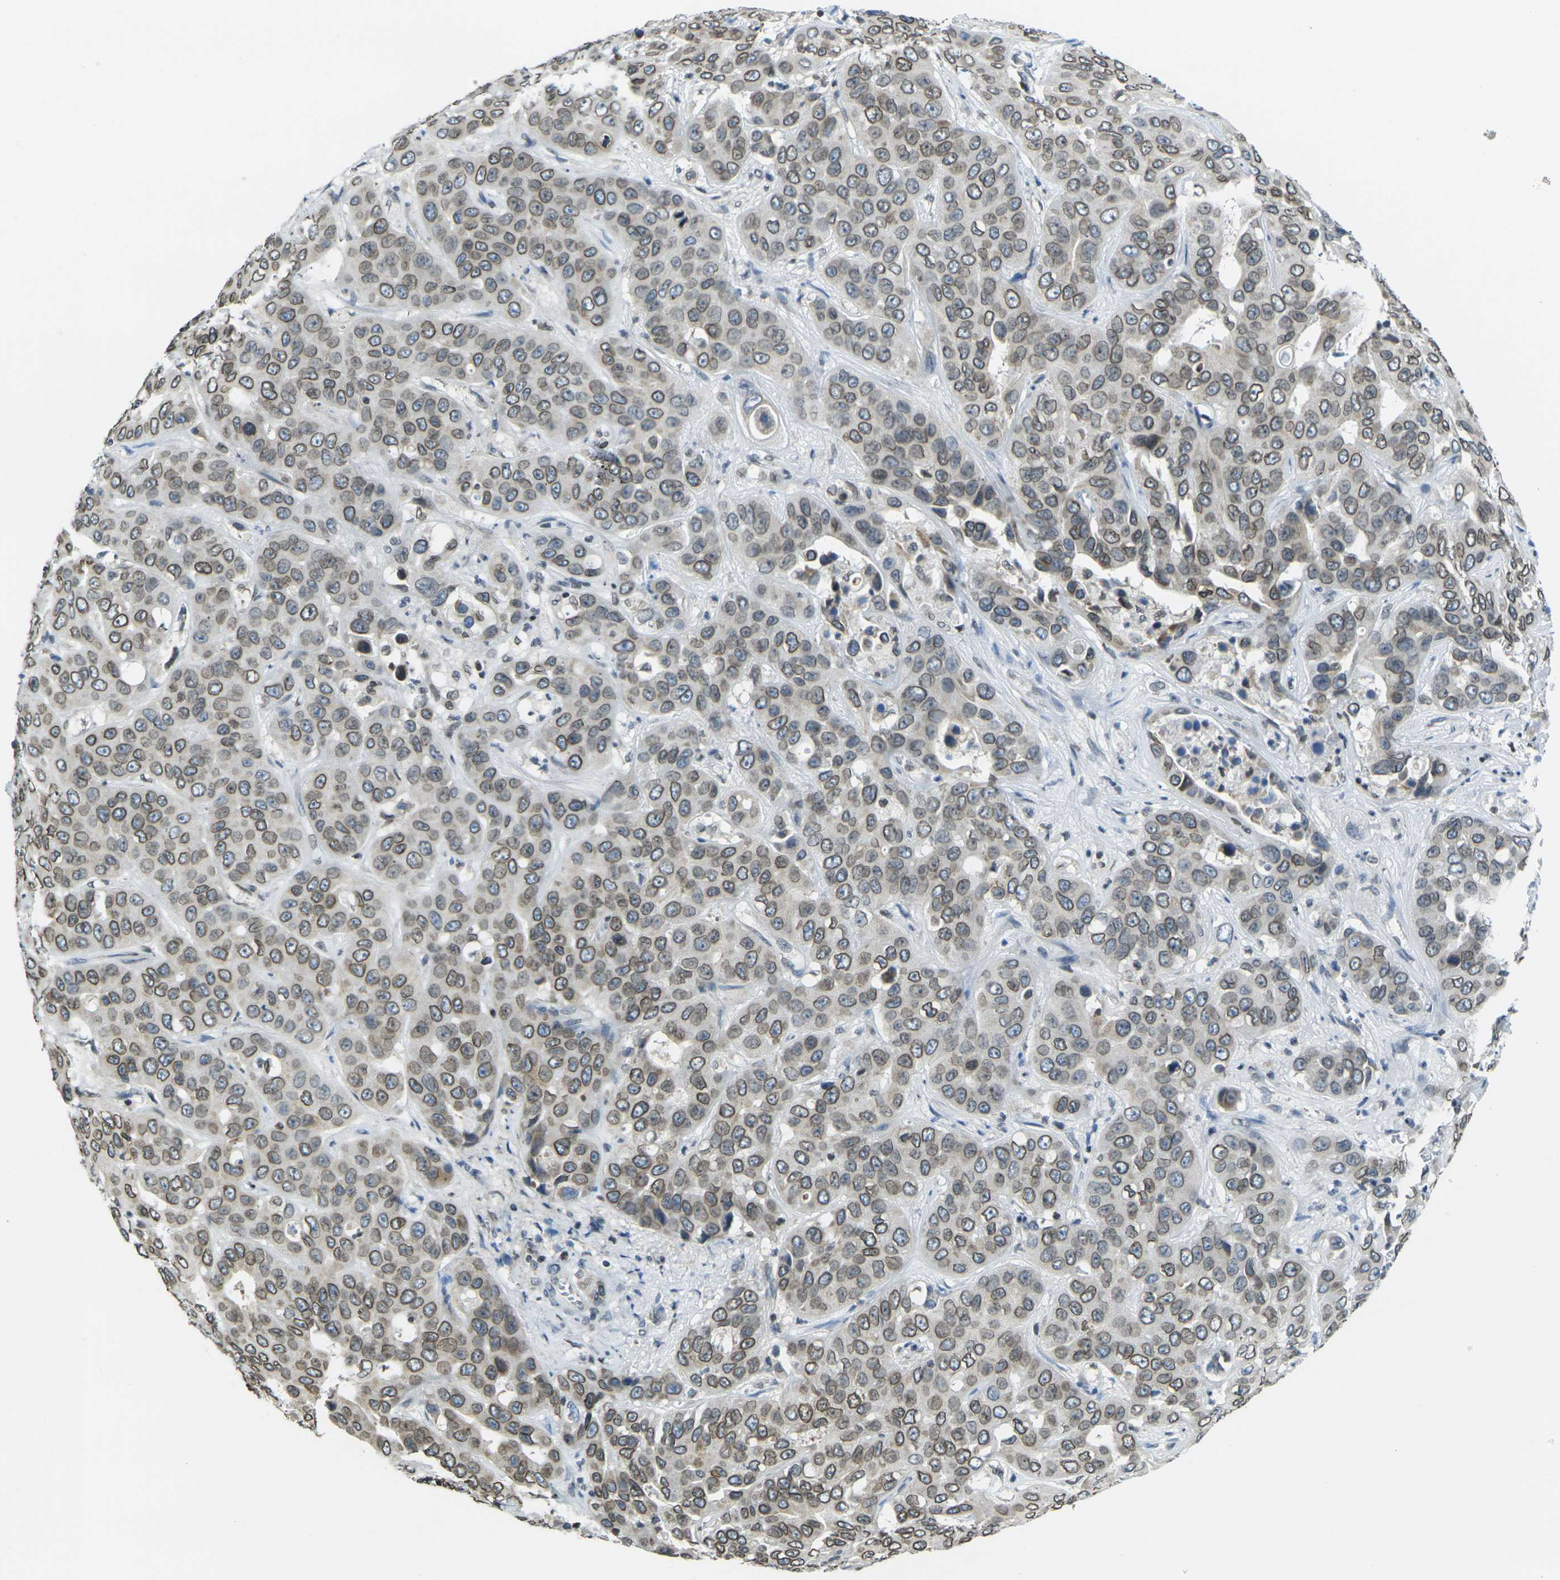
{"staining": {"intensity": "moderate", "quantity": ">75%", "location": "cytoplasmic/membranous,nuclear"}, "tissue": "liver cancer", "cell_type": "Tumor cells", "image_type": "cancer", "snomed": [{"axis": "morphology", "description": "Cholangiocarcinoma"}, {"axis": "topography", "description": "Liver"}], "caption": "Moderate cytoplasmic/membranous and nuclear protein expression is identified in approximately >75% of tumor cells in cholangiocarcinoma (liver).", "gene": "BRDT", "patient": {"sex": "female", "age": 52}}